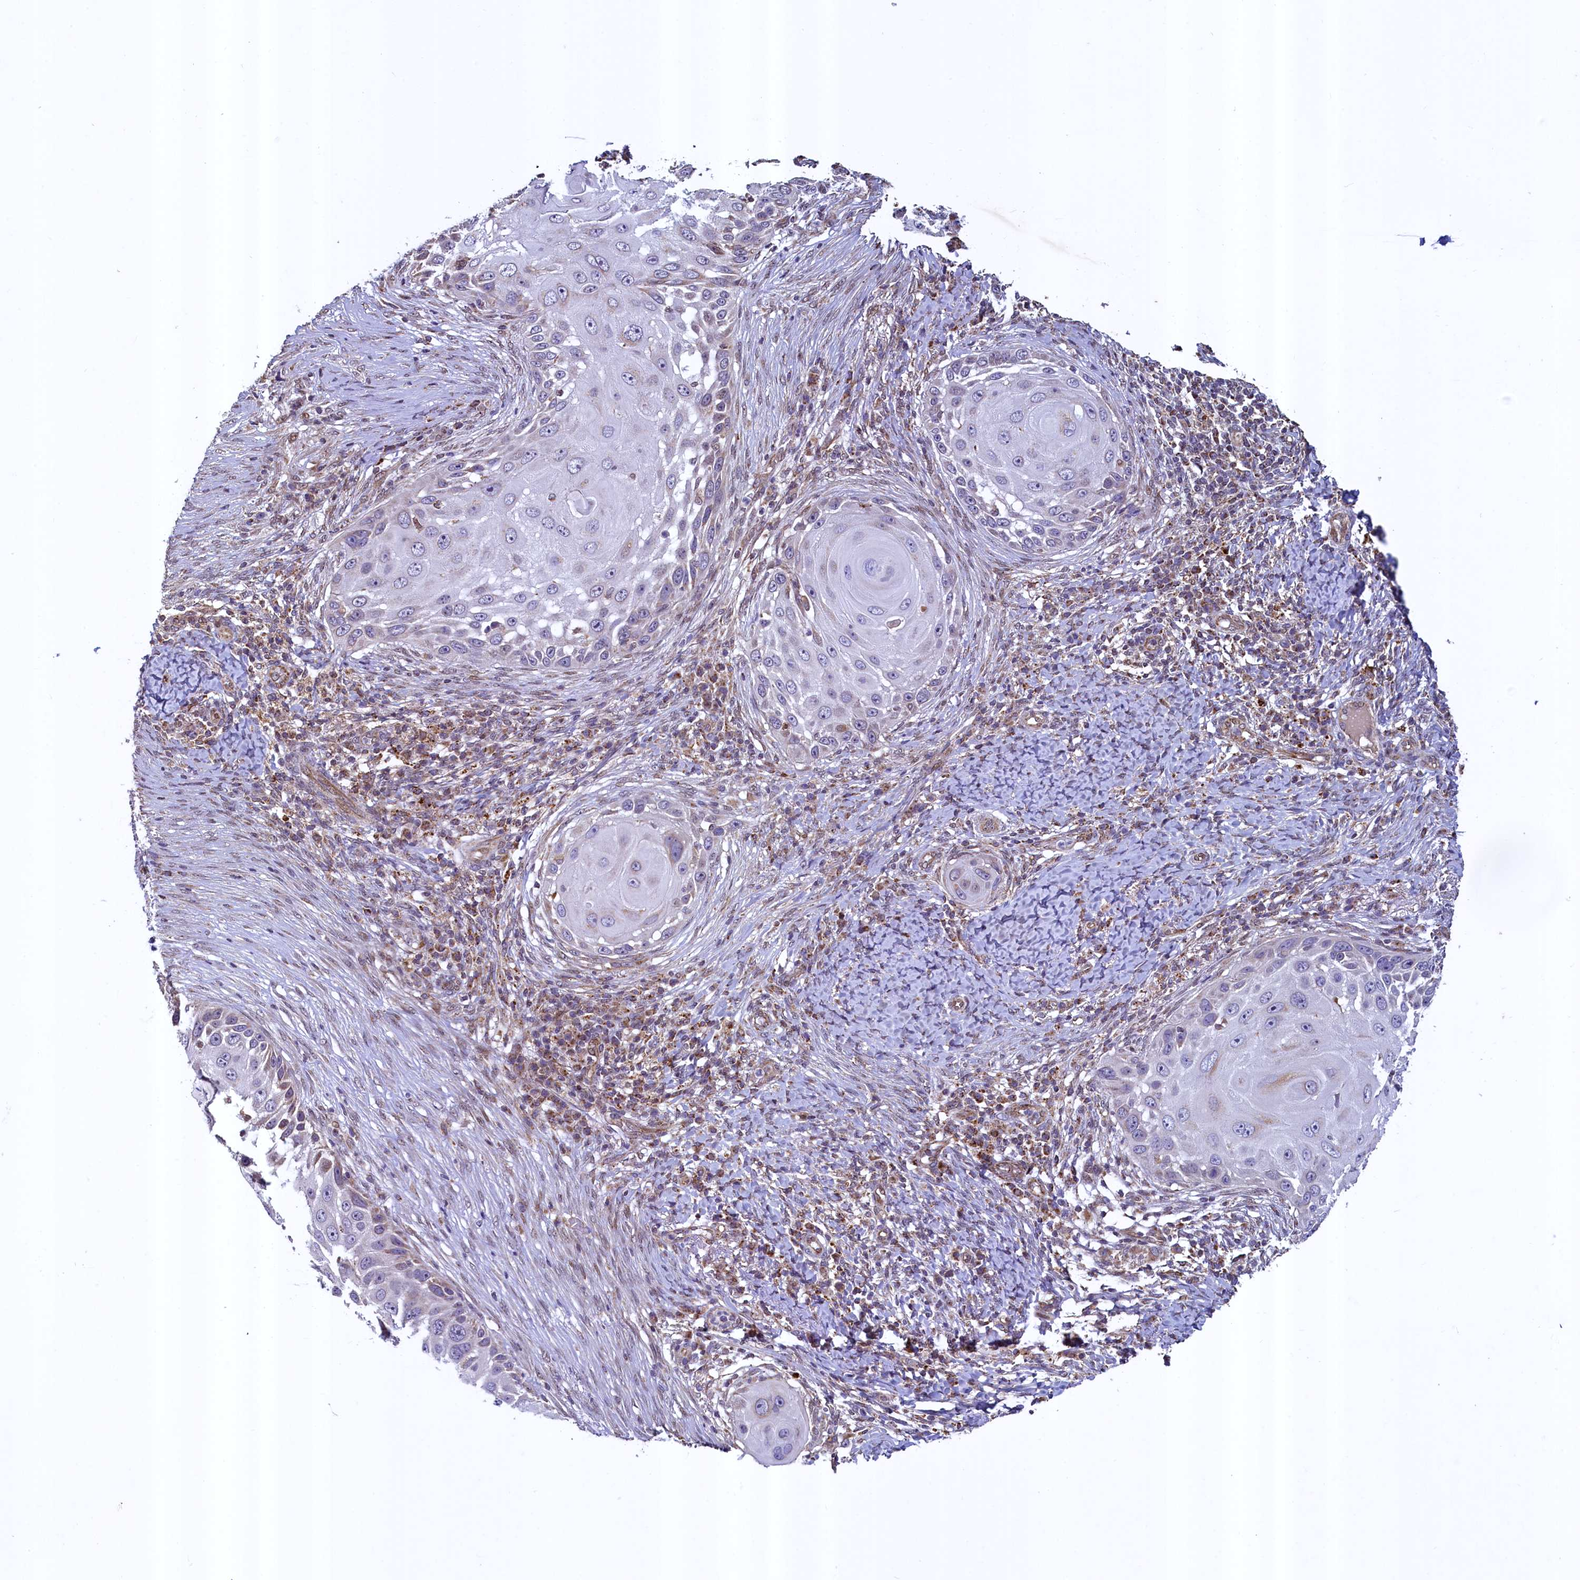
{"staining": {"intensity": "negative", "quantity": "none", "location": "none"}, "tissue": "skin cancer", "cell_type": "Tumor cells", "image_type": "cancer", "snomed": [{"axis": "morphology", "description": "Squamous cell carcinoma, NOS"}, {"axis": "topography", "description": "Skin"}], "caption": "IHC histopathology image of neoplastic tissue: human skin cancer stained with DAB shows no significant protein staining in tumor cells.", "gene": "ZNF577", "patient": {"sex": "female", "age": 44}}